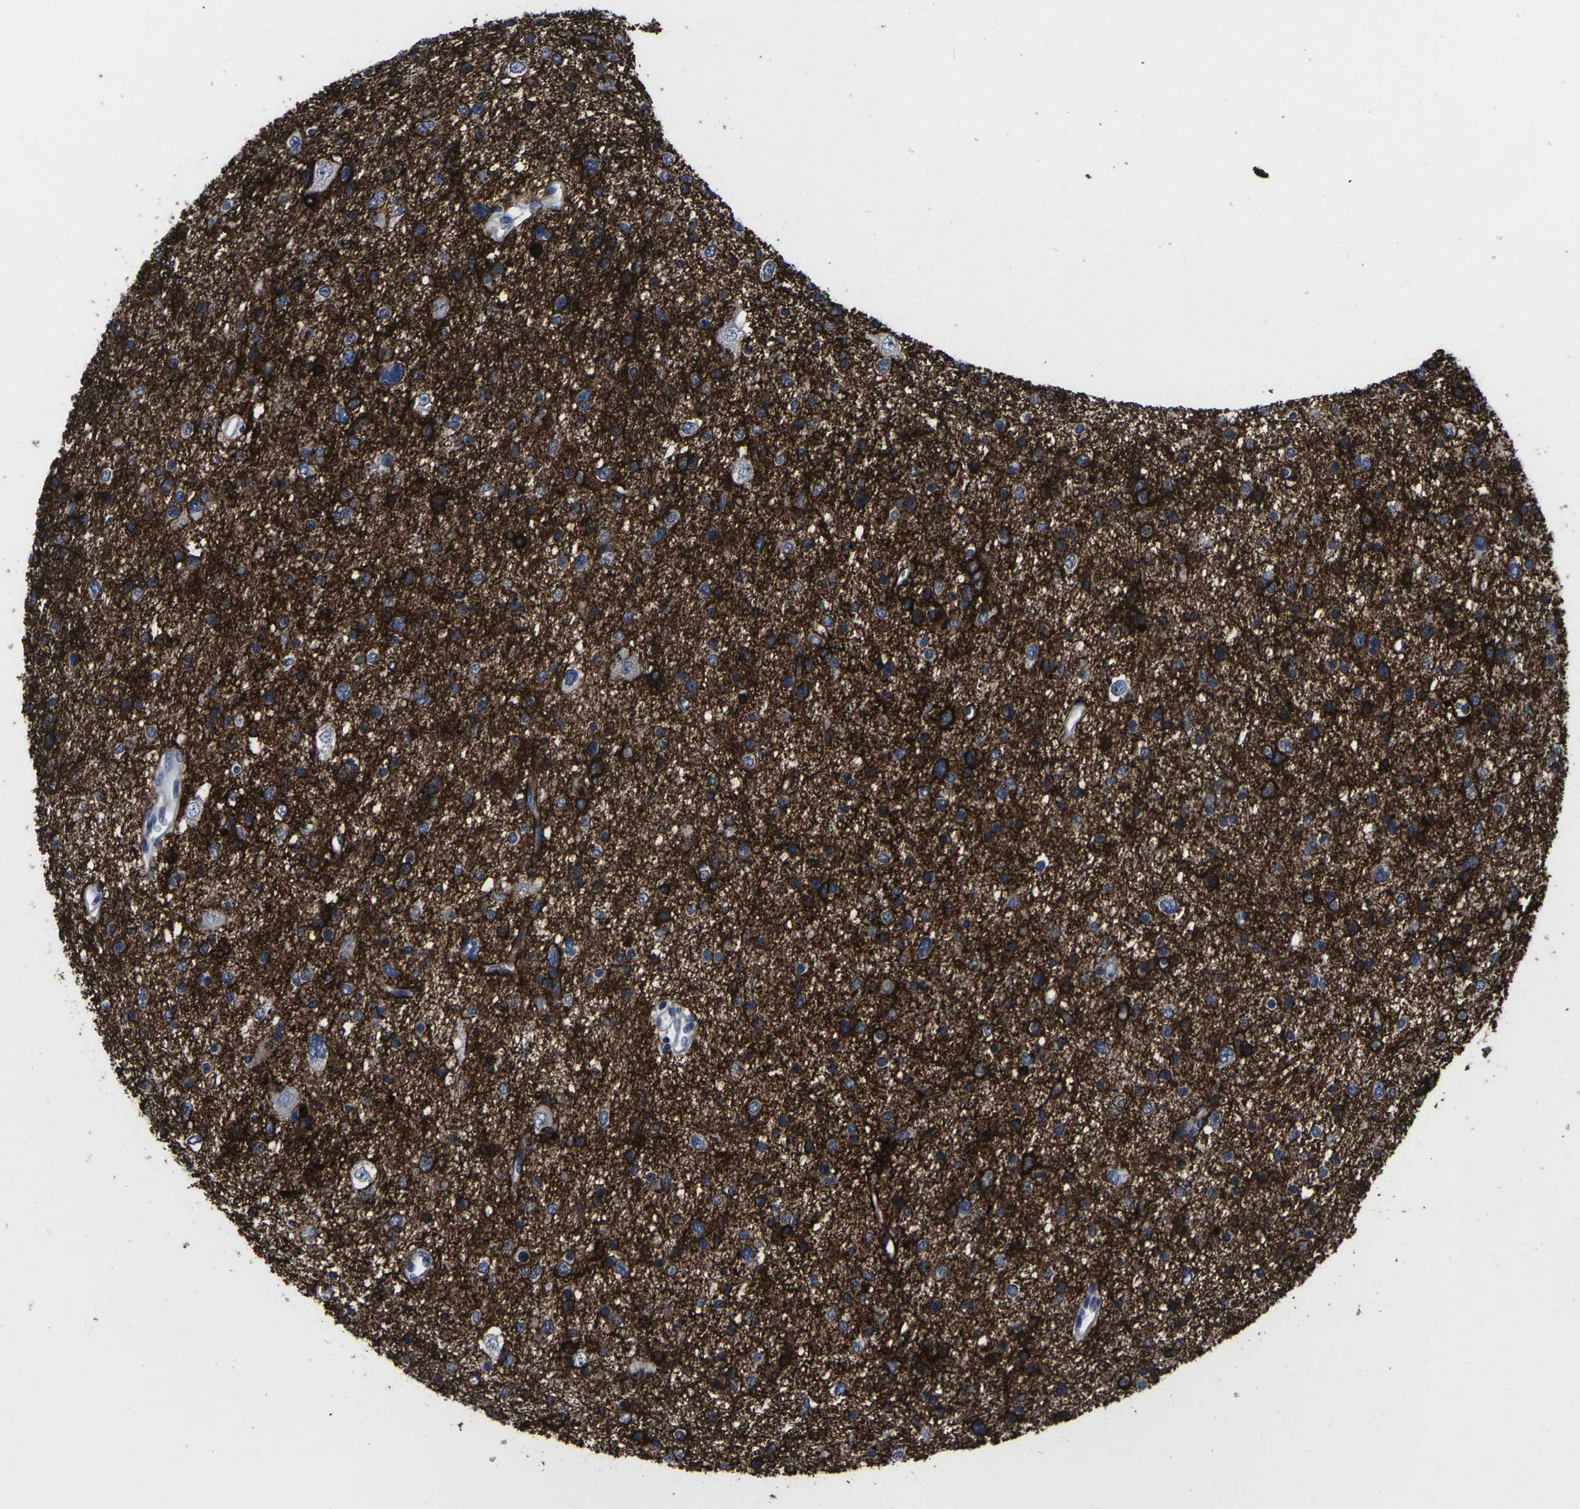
{"staining": {"intensity": "strong", "quantity": "25%-75%", "location": "cytoplasmic/membranous"}, "tissue": "glioma", "cell_type": "Tumor cells", "image_type": "cancer", "snomed": [{"axis": "morphology", "description": "Glioma, malignant, Low grade"}, {"axis": "topography", "description": "Brain"}], "caption": "A micrograph of human glioma stained for a protein shows strong cytoplasmic/membranous brown staining in tumor cells.", "gene": "MSANTD4", "patient": {"sex": "female", "age": 37}}